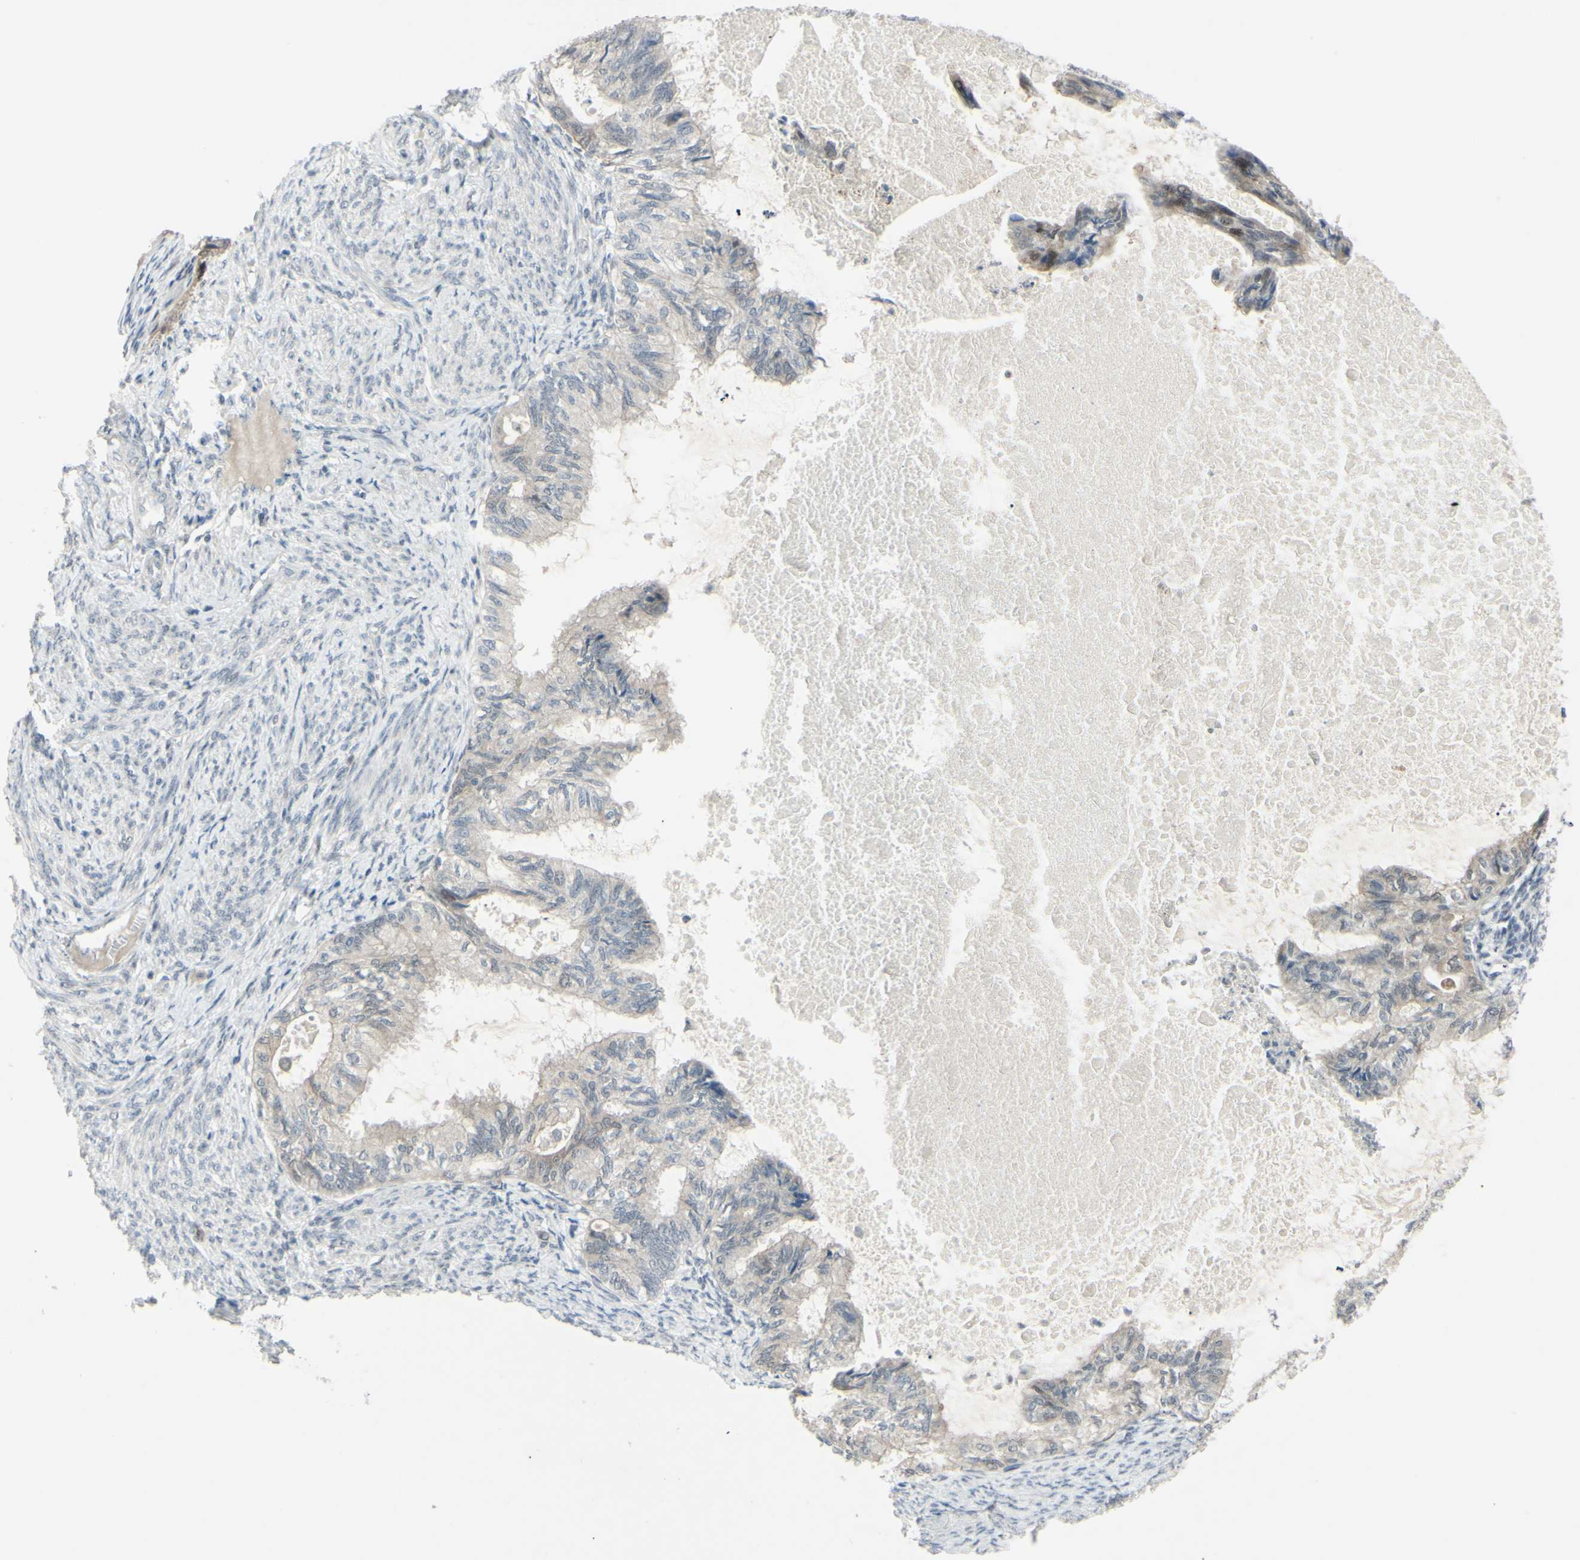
{"staining": {"intensity": "weak", "quantity": "<25%", "location": "cytoplasmic/membranous"}, "tissue": "cervical cancer", "cell_type": "Tumor cells", "image_type": "cancer", "snomed": [{"axis": "morphology", "description": "Normal tissue, NOS"}, {"axis": "morphology", "description": "Adenocarcinoma, NOS"}, {"axis": "topography", "description": "Cervix"}, {"axis": "topography", "description": "Endometrium"}], "caption": "Immunohistochemistry of cervical adenocarcinoma displays no staining in tumor cells.", "gene": "ETNK1", "patient": {"sex": "female", "age": 86}}